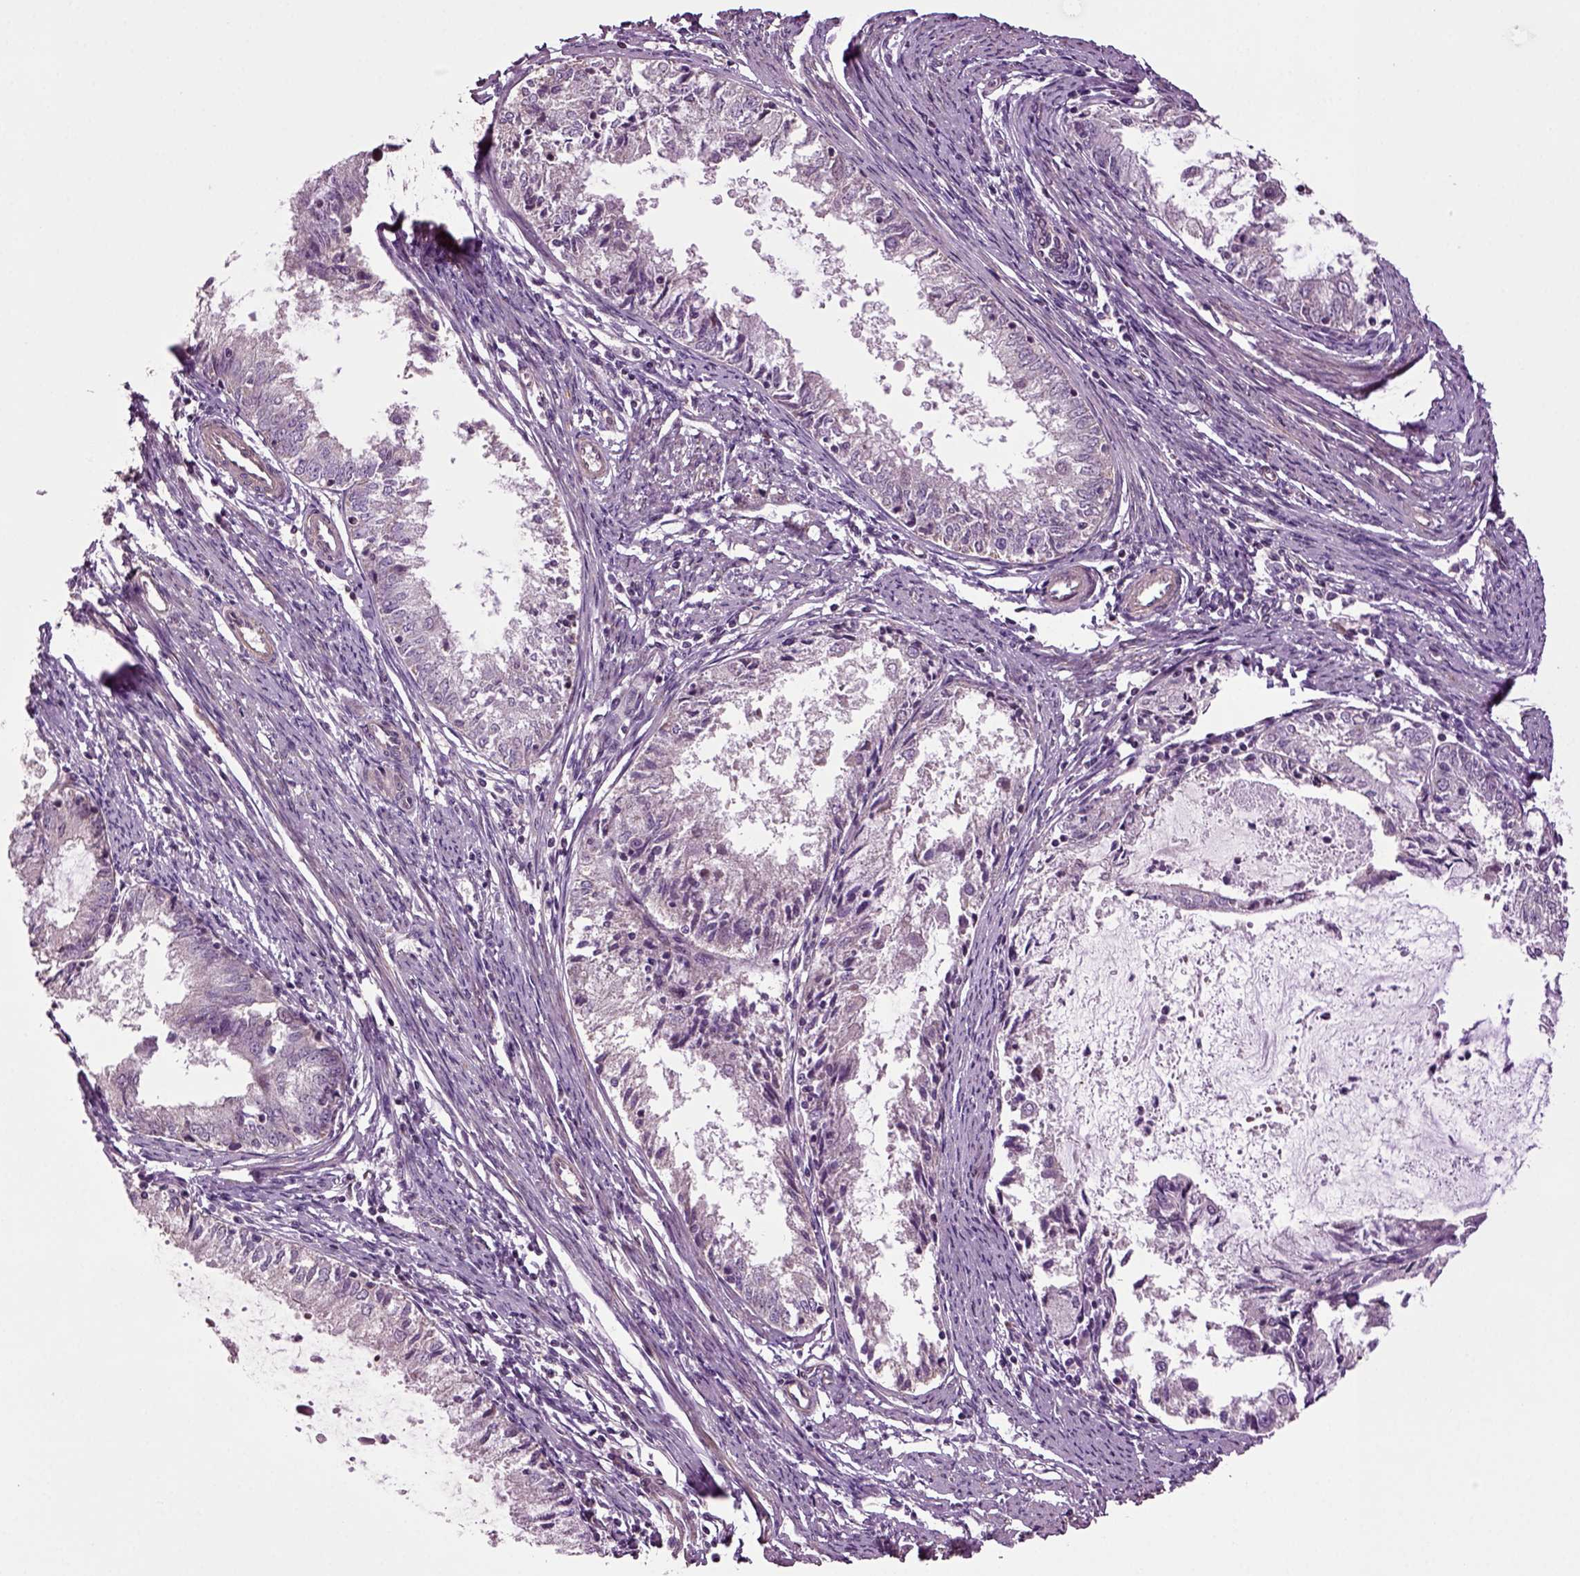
{"staining": {"intensity": "negative", "quantity": "none", "location": "none"}, "tissue": "endometrial cancer", "cell_type": "Tumor cells", "image_type": "cancer", "snomed": [{"axis": "morphology", "description": "Adenocarcinoma, NOS"}, {"axis": "topography", "description": "Endometrium"}], "caption": "Adenocarcinoma (endometrial) stained for a protein using immunohistochemistry (IHC) reveals no positivity tumor cells.", "gene": "HAGHL", "patient": {"sex": "female", "age": 57}}